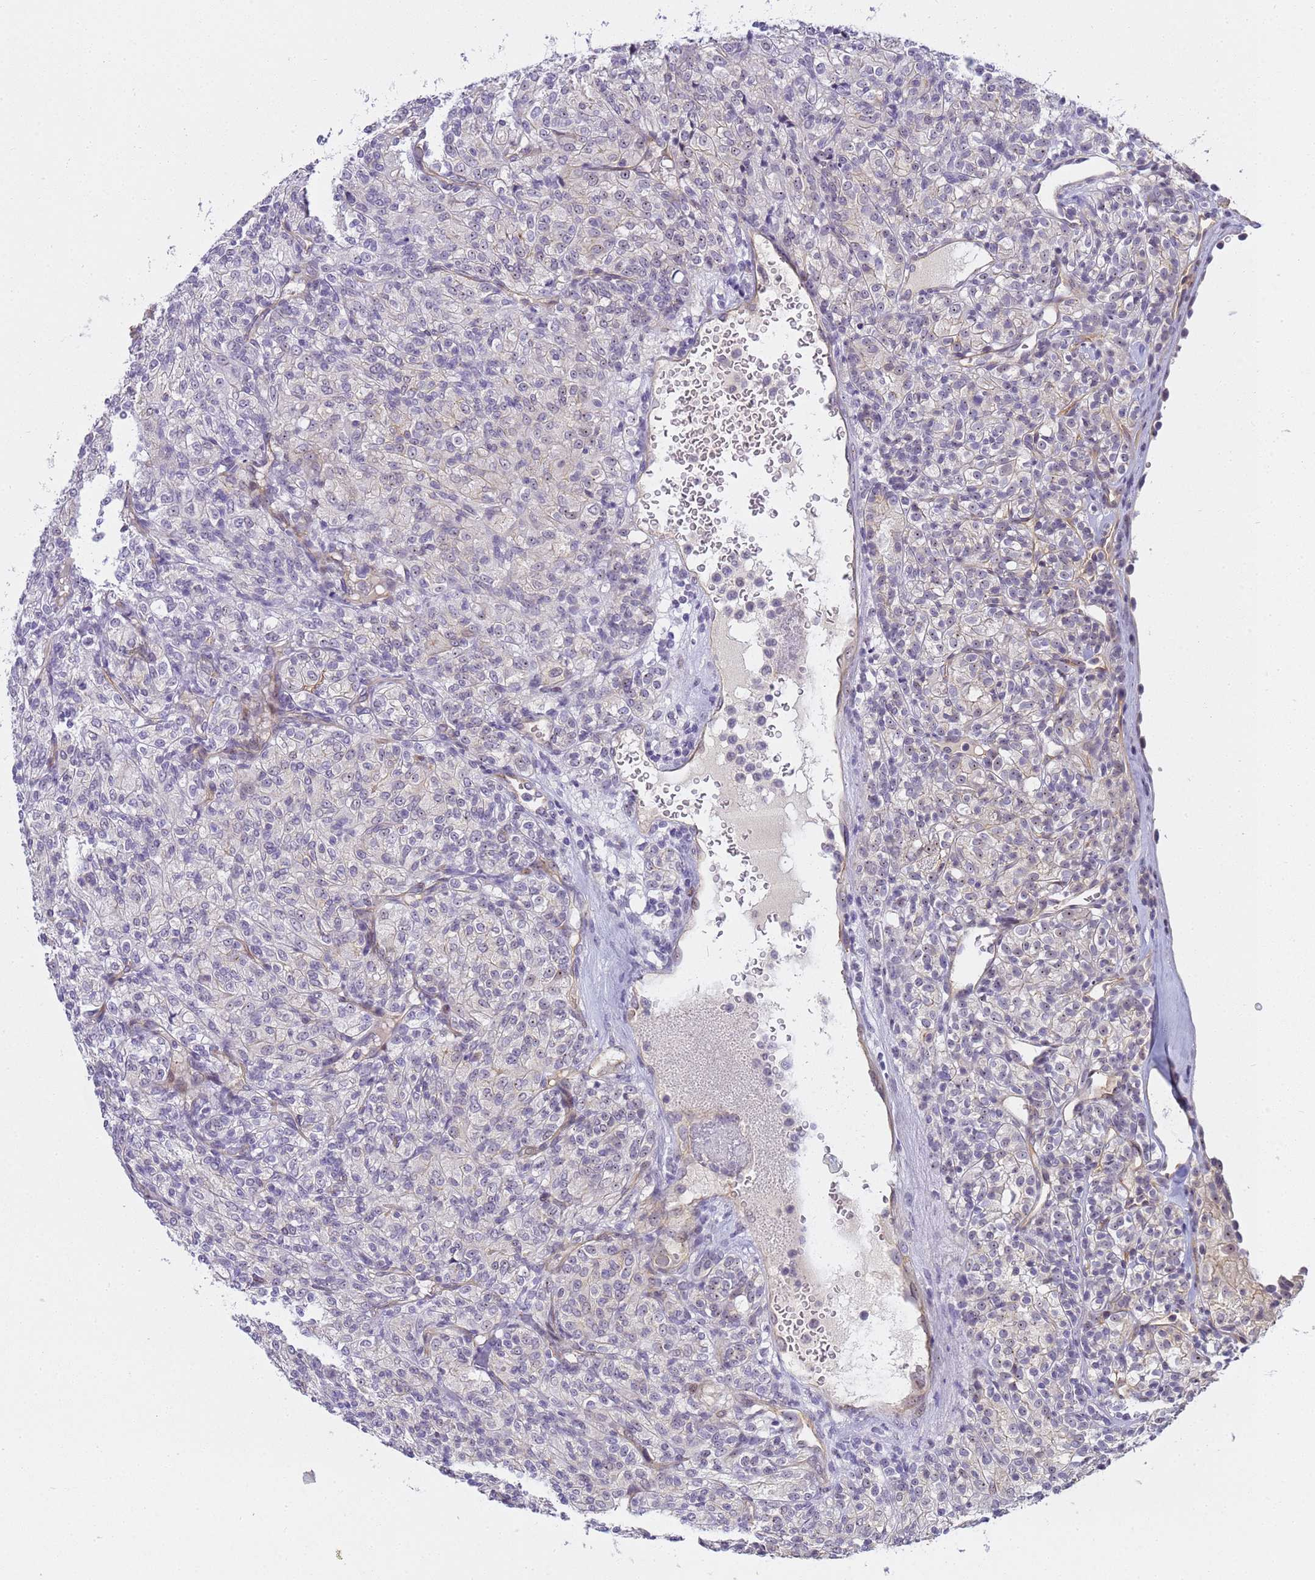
{"staining": {"intensity": "negative", "quantity": "none", "location": "none"}, "tissue": "renal cancer", "cell_type": "Tumor cells", "image_type": "cancer", "snomed": [{"axis": "morphology", "description": "Adenocarcinoma, NOS"}, {"axis": "topography", "description": "Kidney"}], "caption": "Renal cancer (adenocarcinoma) was stained to show a protein in brown. There is no significant positivity in tumor cells.", "gene": "GON4L", "patient": {"sex": "male", "age": 77}}